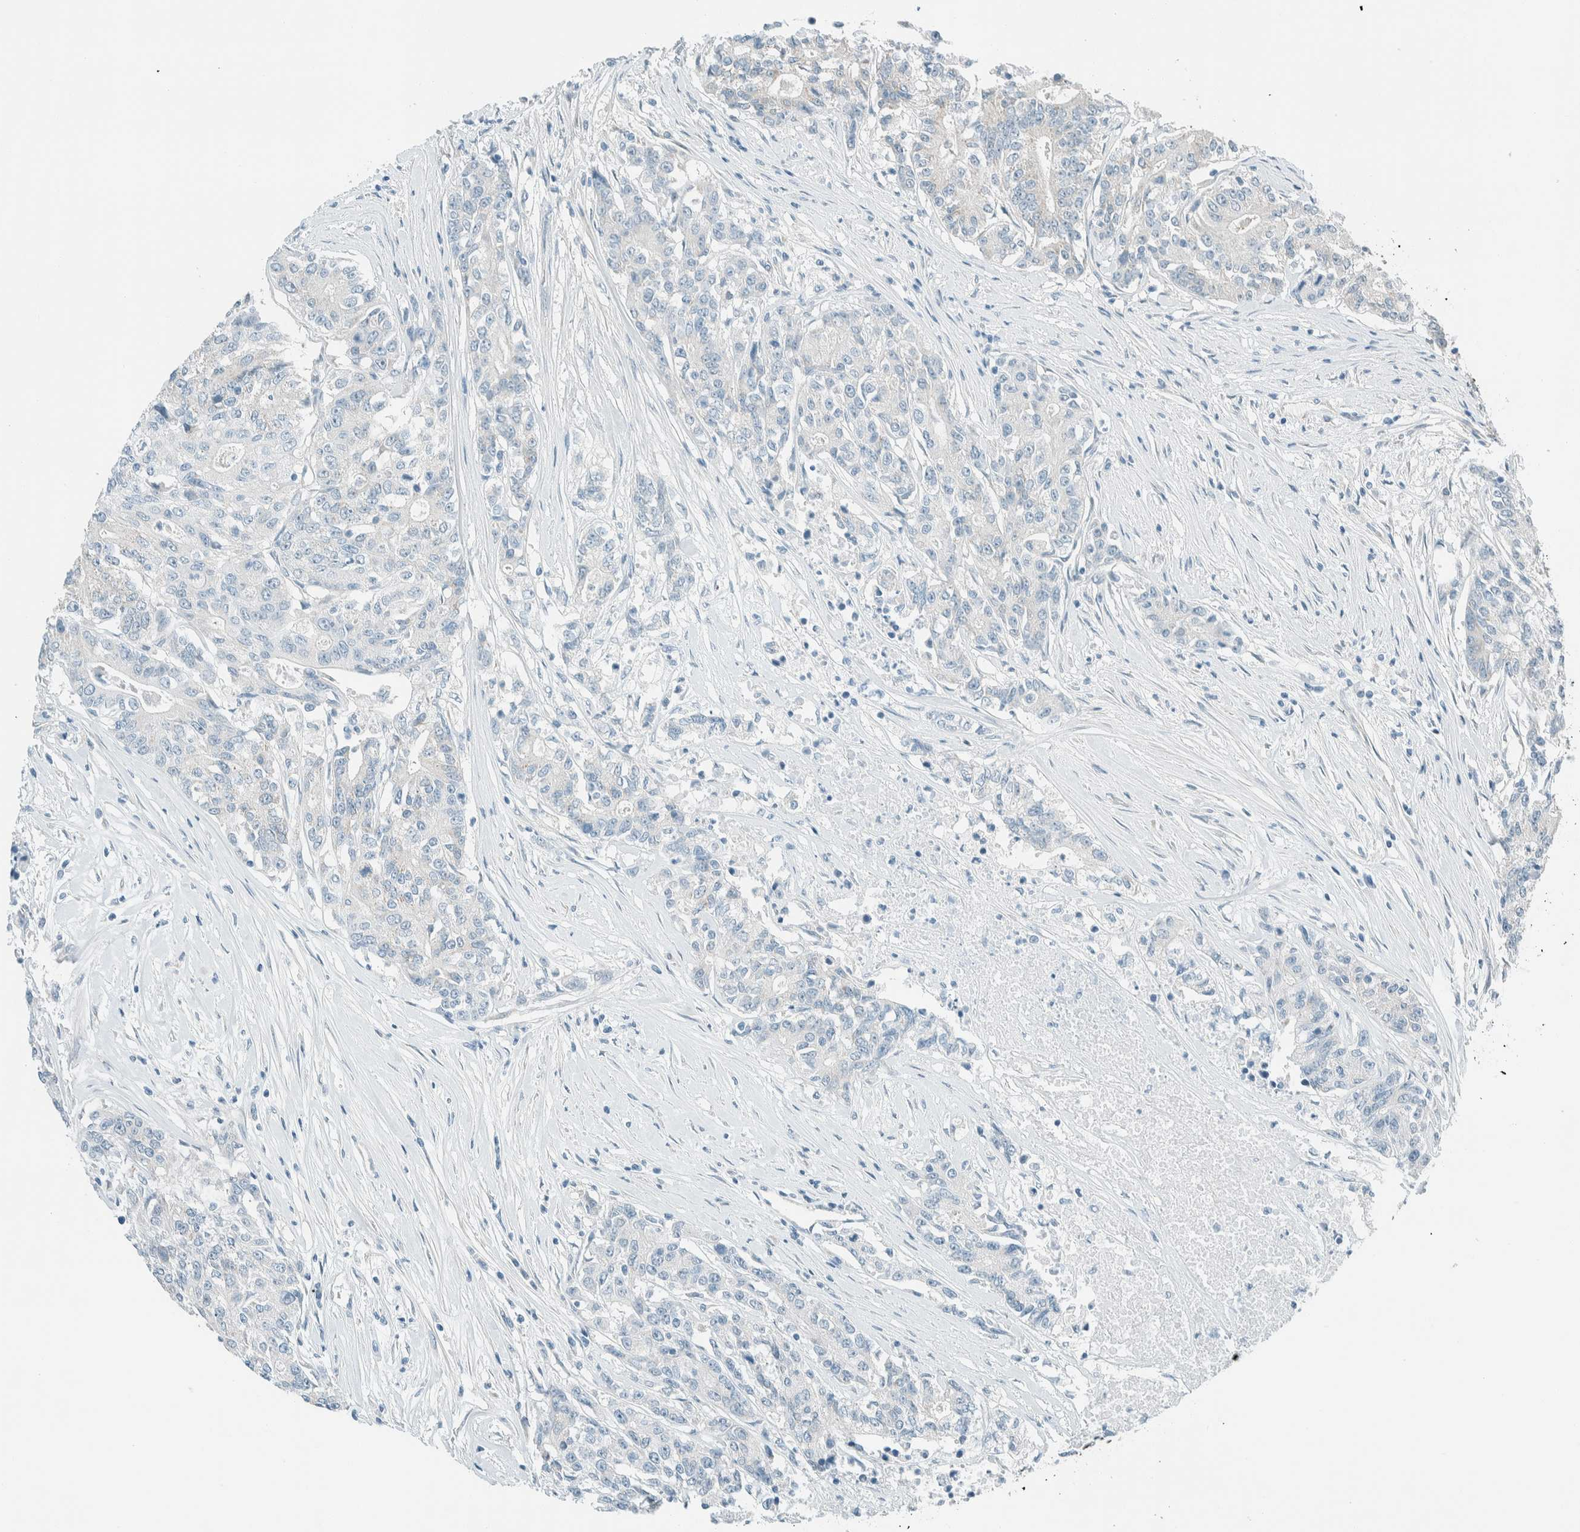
{"staining": {"intensity": "negative", "quantity": "none", "location": "none"}, "tissue": "colorectal cancer", "cell_type": "Tumor cells", "image_type": "cancer", "snomed": [{"axis": "morphology", "description": "Adenocarcinoma, NOS"}, {"axis": "topography", "description": "Colon"}], "caption": "Protein analysis of colorectal adenocarcinoma reveals no significant positivity in tumor cells.", "gene": "ALDH7A1", "patient": {"sex": "female", "age": 77}}